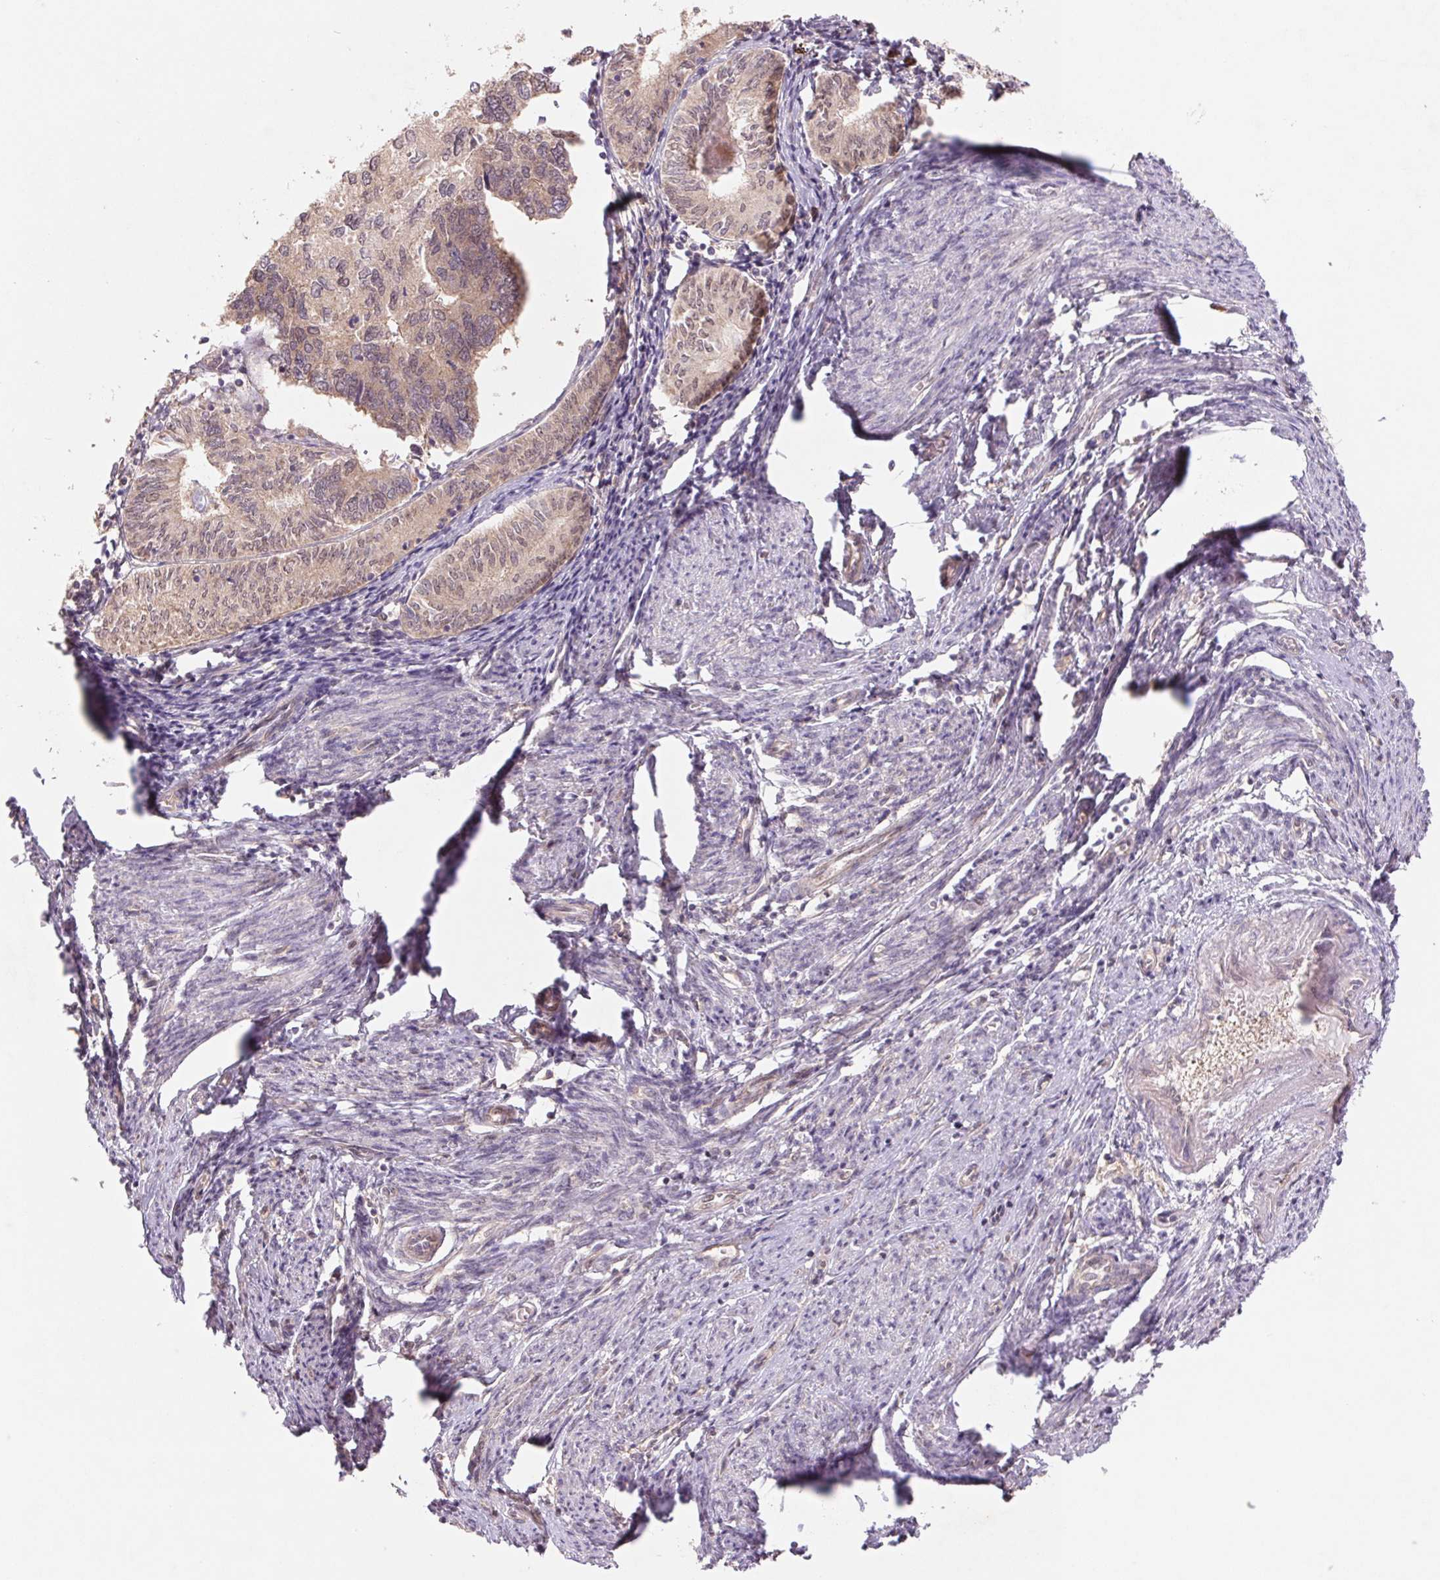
{"staining": {"intensity": "weak", "quantity": "<25%", "location": "cytoplasmic/membranous"}, "tissue": "endometrial cancer", "cell_type": "Tumor cells", "image_type": "cancer", "snomed": [{"axis": "morphology", "description": "Carcinoma, NOS"}, {"axis": "topography", "description": "Uterus"}], "caption": "Immunohistochemistry histopathology image of human endometrial cancer stained for a protein (brown), which exhibits no positivity in tumor cells.", "gene": "RRM1", "patient": {"sex": "female", "age": 76}}